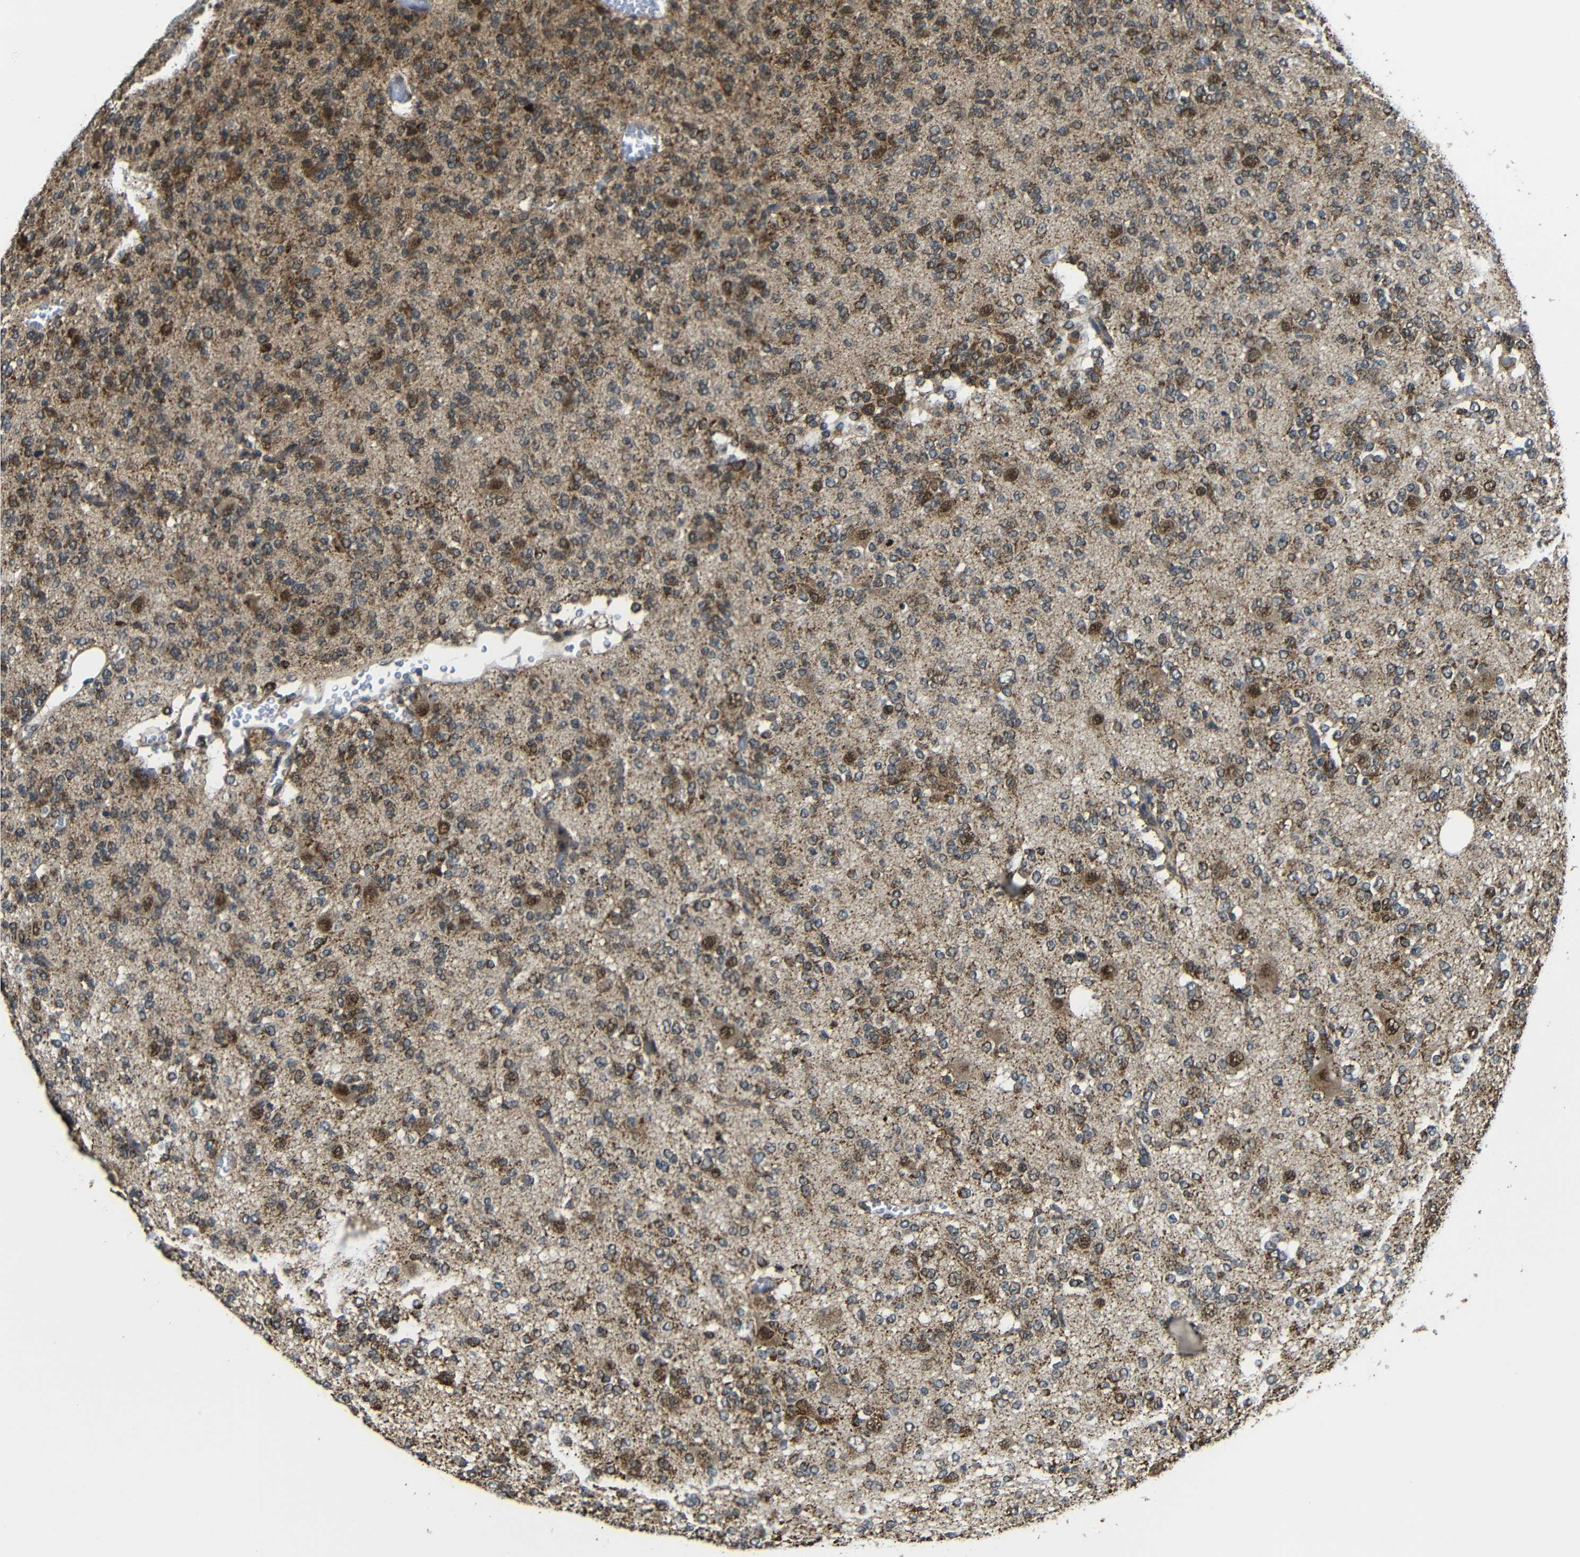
{"staining": {"intensity": "moderate", "quantity": ">75%", "location": "cytoplasmic/membranous,nuclear"}, "tissue": "glioma", "cell_type": "Tumor cells", "image_type": "cancer", "snomed": [{"axis": "morphology", "description": "Glioma, malignant, Low grade"}, {"axis": "topography", "description": "Brain"}], "caption": "A histopathology image of human glioma stained for a protein demonstrates moderate cytoplasmic/membranous and nuclear brown staining in tumor cells.", "gene": "FAM172A", "patient": {"sex": "male", "age": 38}}